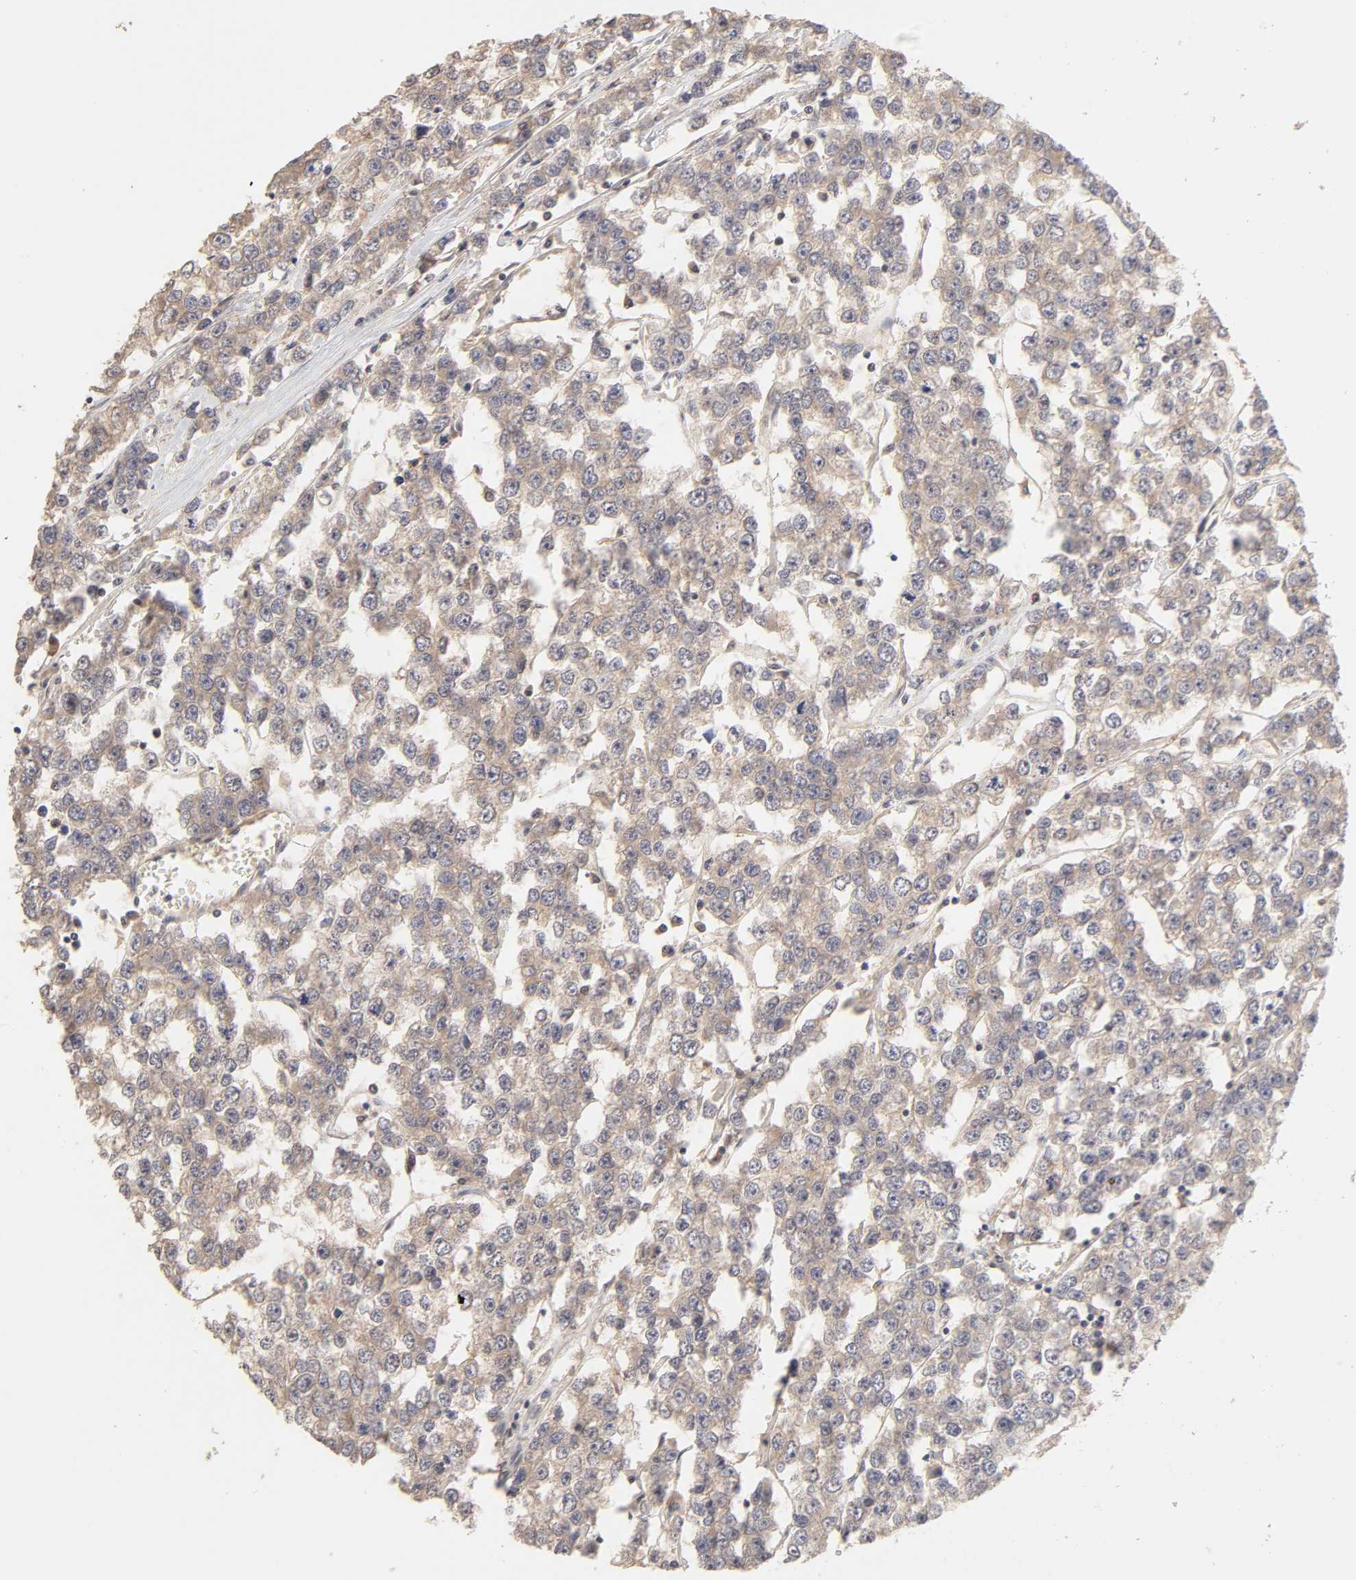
{"staining": {"intensity": "weak", "quantity": "25%-75%", "location": "cytoplasmic/membranous"}, "tissue": "testis cancer", "cell_type": "Tumor cells", "image_type": "cancer", "snomed": [{"axis": "morphology", "description": "Seminoma, NOS"}, {"axis": "morphology", "description": "Carcinoma, Embryonal, NOS"}, {"axis": "topography", "description": "Testis"}], "caption": "Approximately 25%-75% of tumor cells in human testis cancer (seminoma) display weak cytoplasmic/membranous protein expression as visualized by brown immunohistochemical staining.", "gene": "AP1G2", "patient": {"sex": "male", "age": 52}}